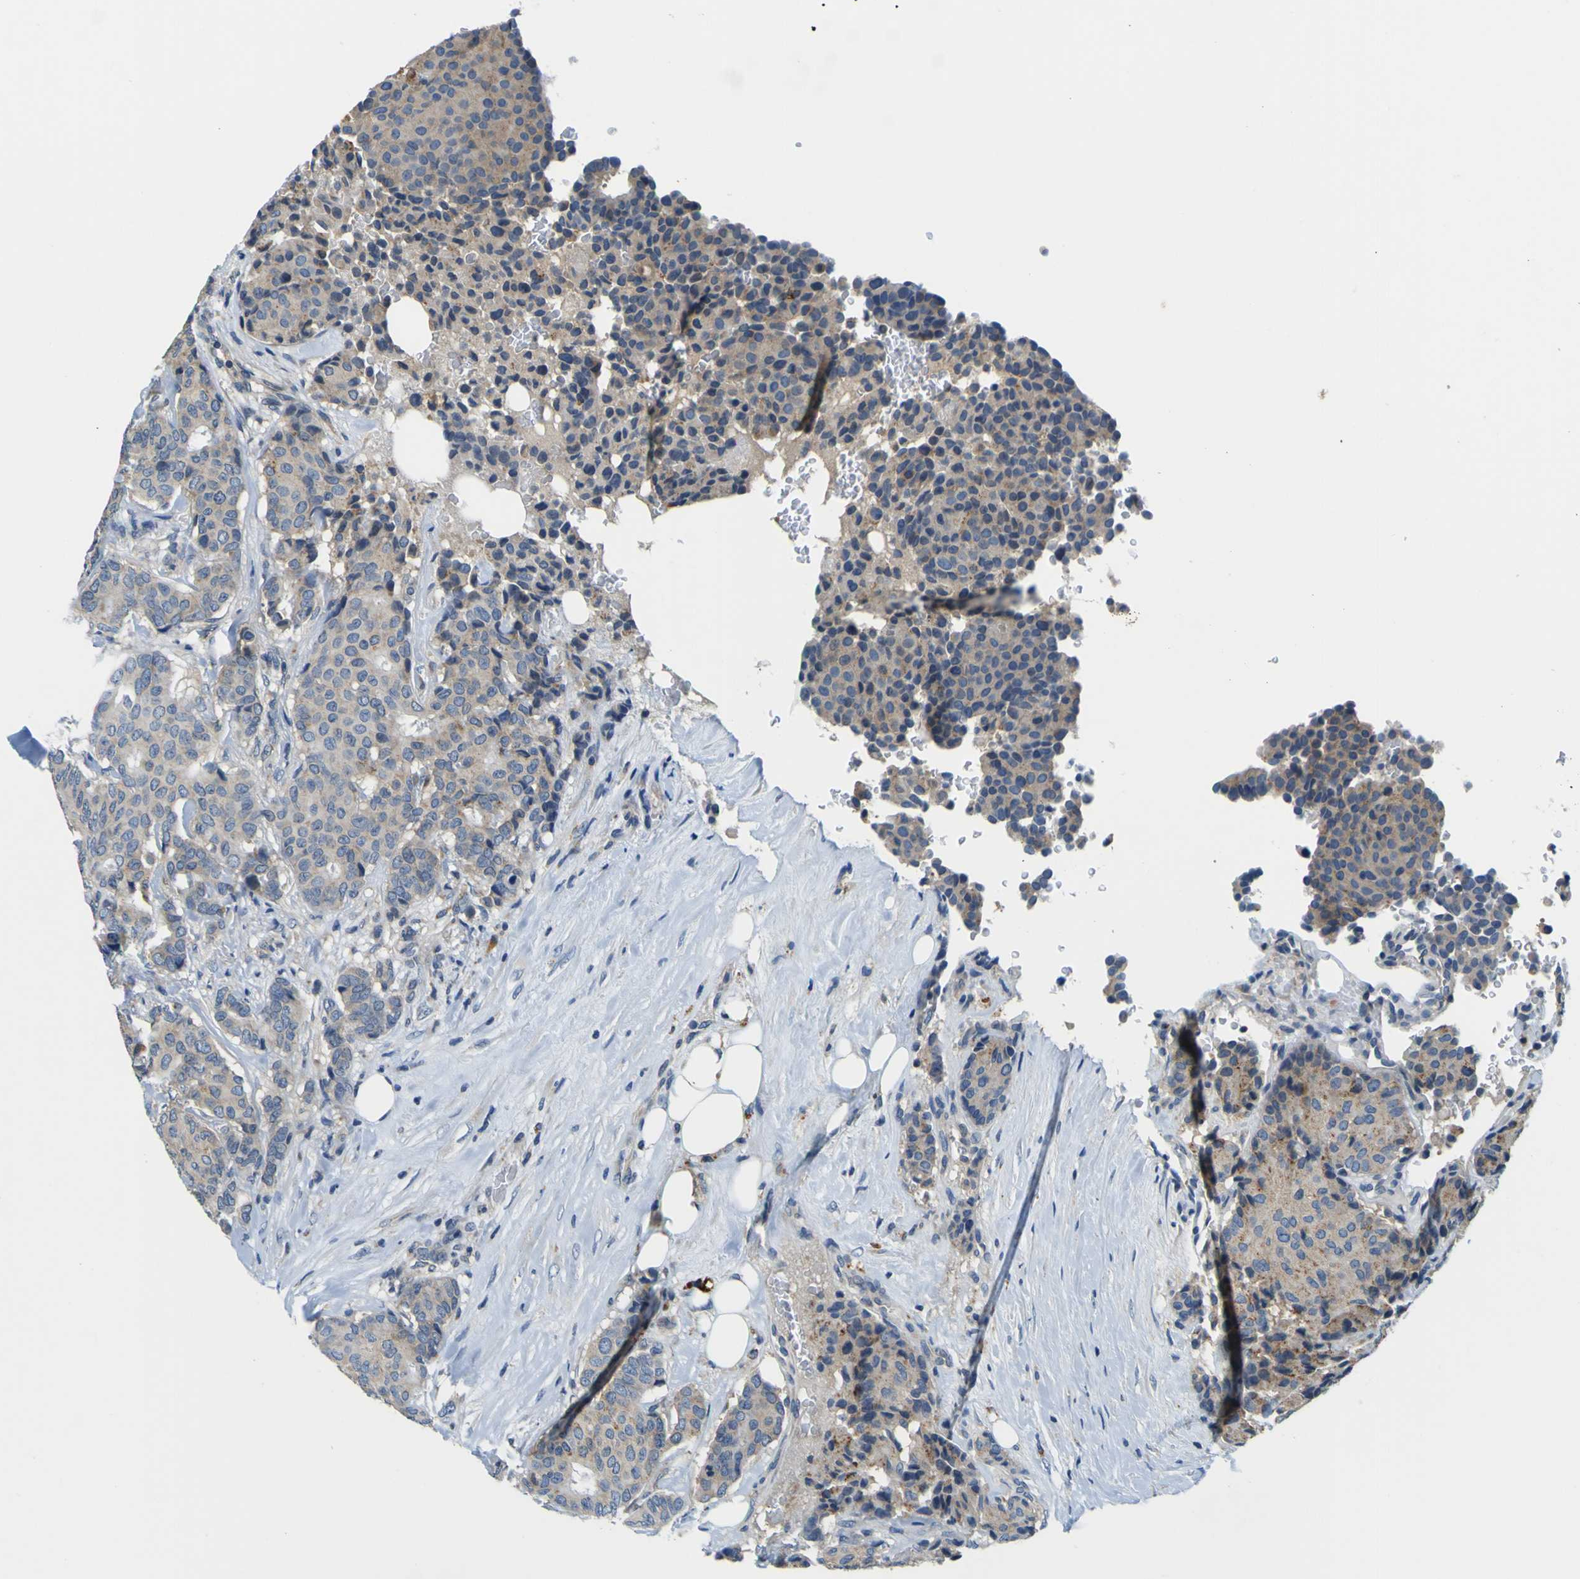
{"staining": {"intensity": "weak", "quantity": ">75%", "location": "cytoplasmic/membranous"}, "tissue": "breast cancer", "cell_type": "Tumor cells", "image_type": "cancer", "snomed": [{"axis": "morphology", "description": "Duct carcinoma"}, {"axis": "topography", "description": "Breast"}], "caption": "Invasive ductal carcinoma (breast) stained with immunohistochemistry shows weak cytoplasmic/membranous expression in approximately >75% of tumor cells. (DAB (3,3'-diaminobenzidine) IHC, brown staining for protein, blue staining for nuclei).", "gene": "TNIK", "patient": {"sex": "female", "age": 75}}